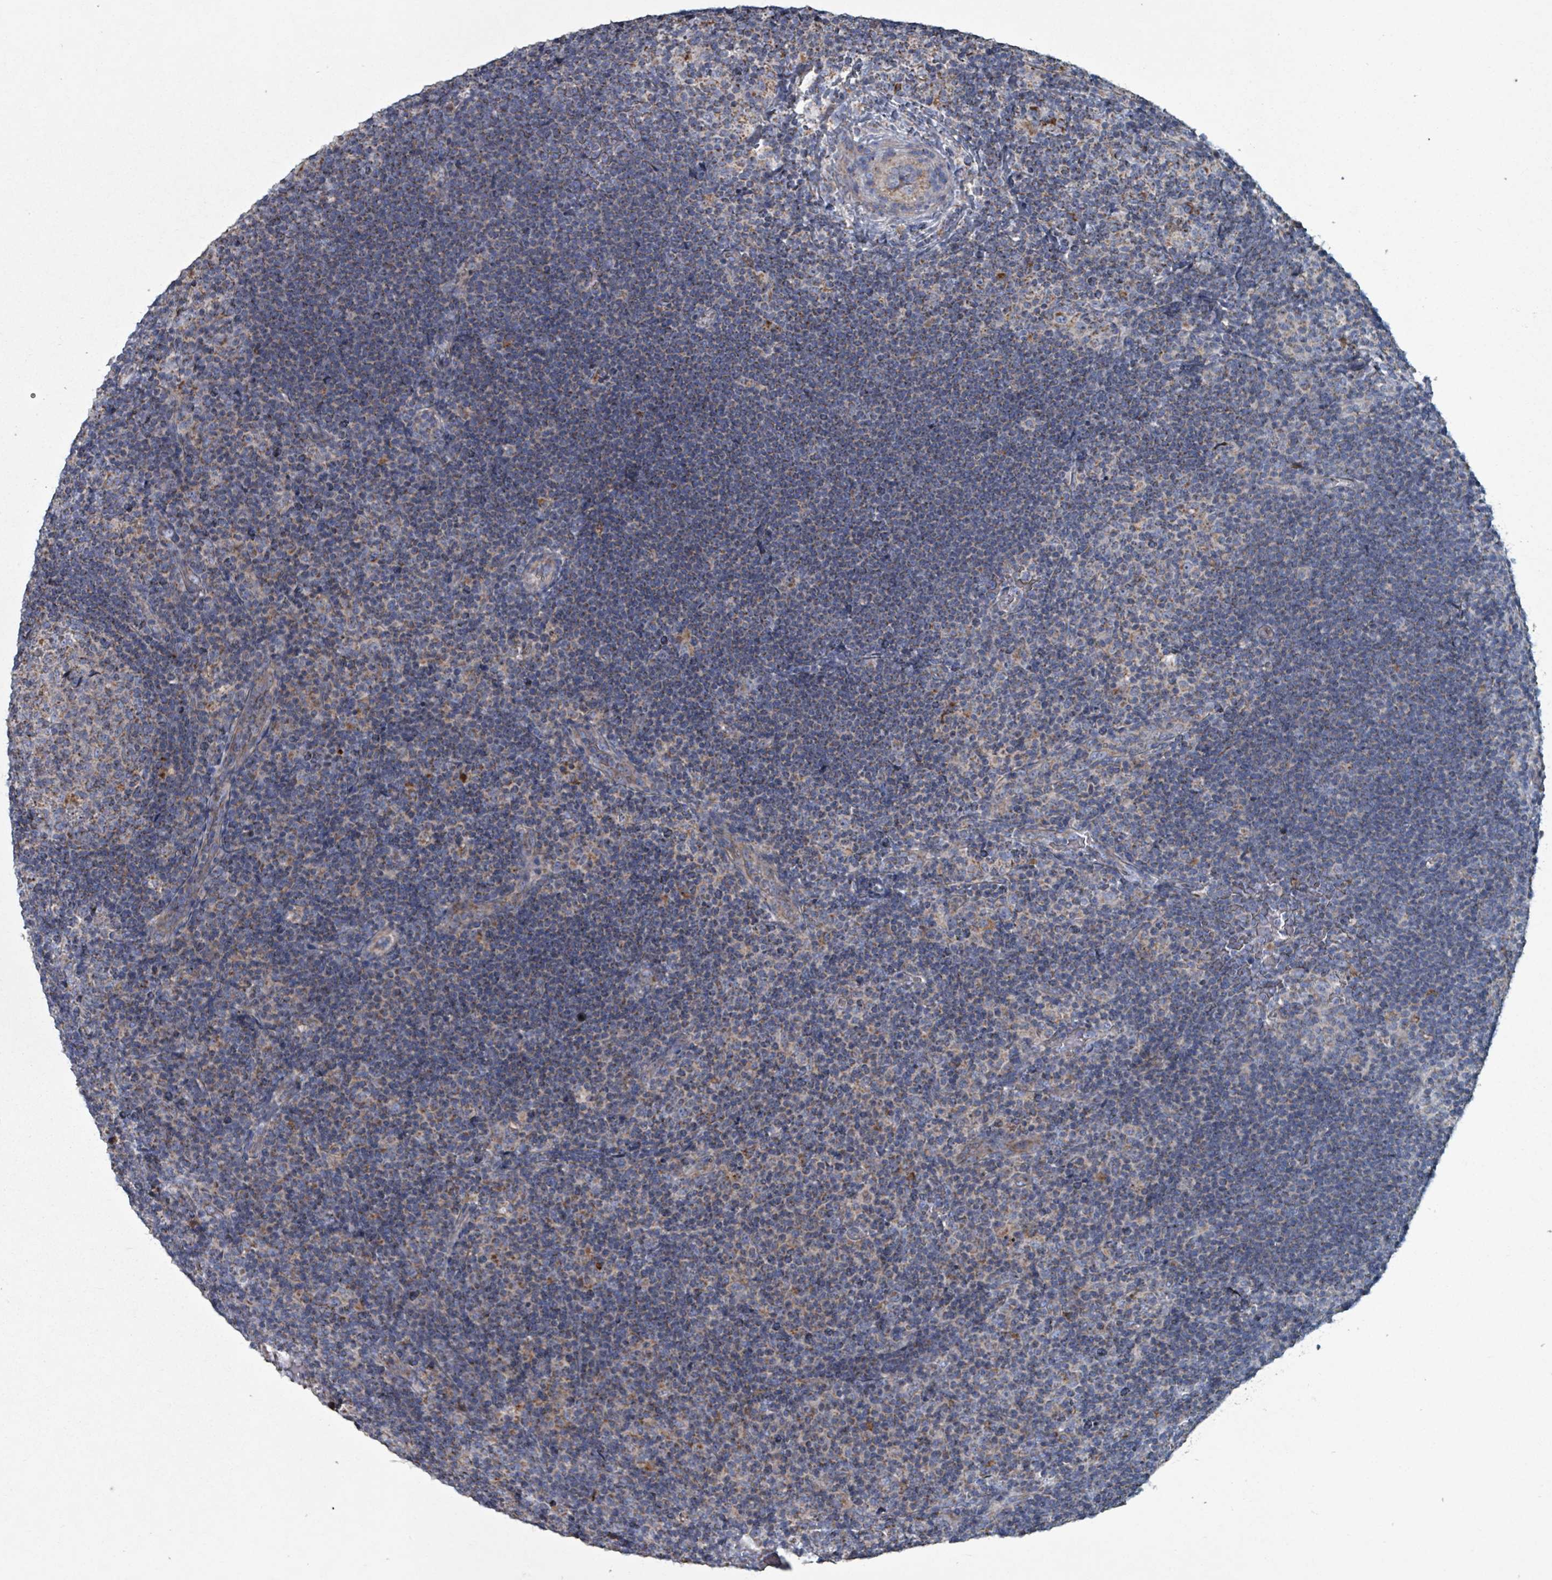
{"staining": {"intensity": "moderate", "quantity": "25%-75%", "location": "cytoplasmic/membranous"}, "tissue": "lymphoma", "cell_type": "Tumor cells", "image_type": "cancer", "snomed": [{"axis": "morphology", "description": "Hodgkin's disease, NOS"}, {"axis": "topography", "description": "Lymph node"}], "caption": "Immunohistochemical staining of human Hodgkin's disease demonstrates moderate cytoplasmic/membranous protein positivity in approximately 25%-75% of tumor cells.", "gene": "ABHD18", "patient": {"sex": "female", "age": 57}}